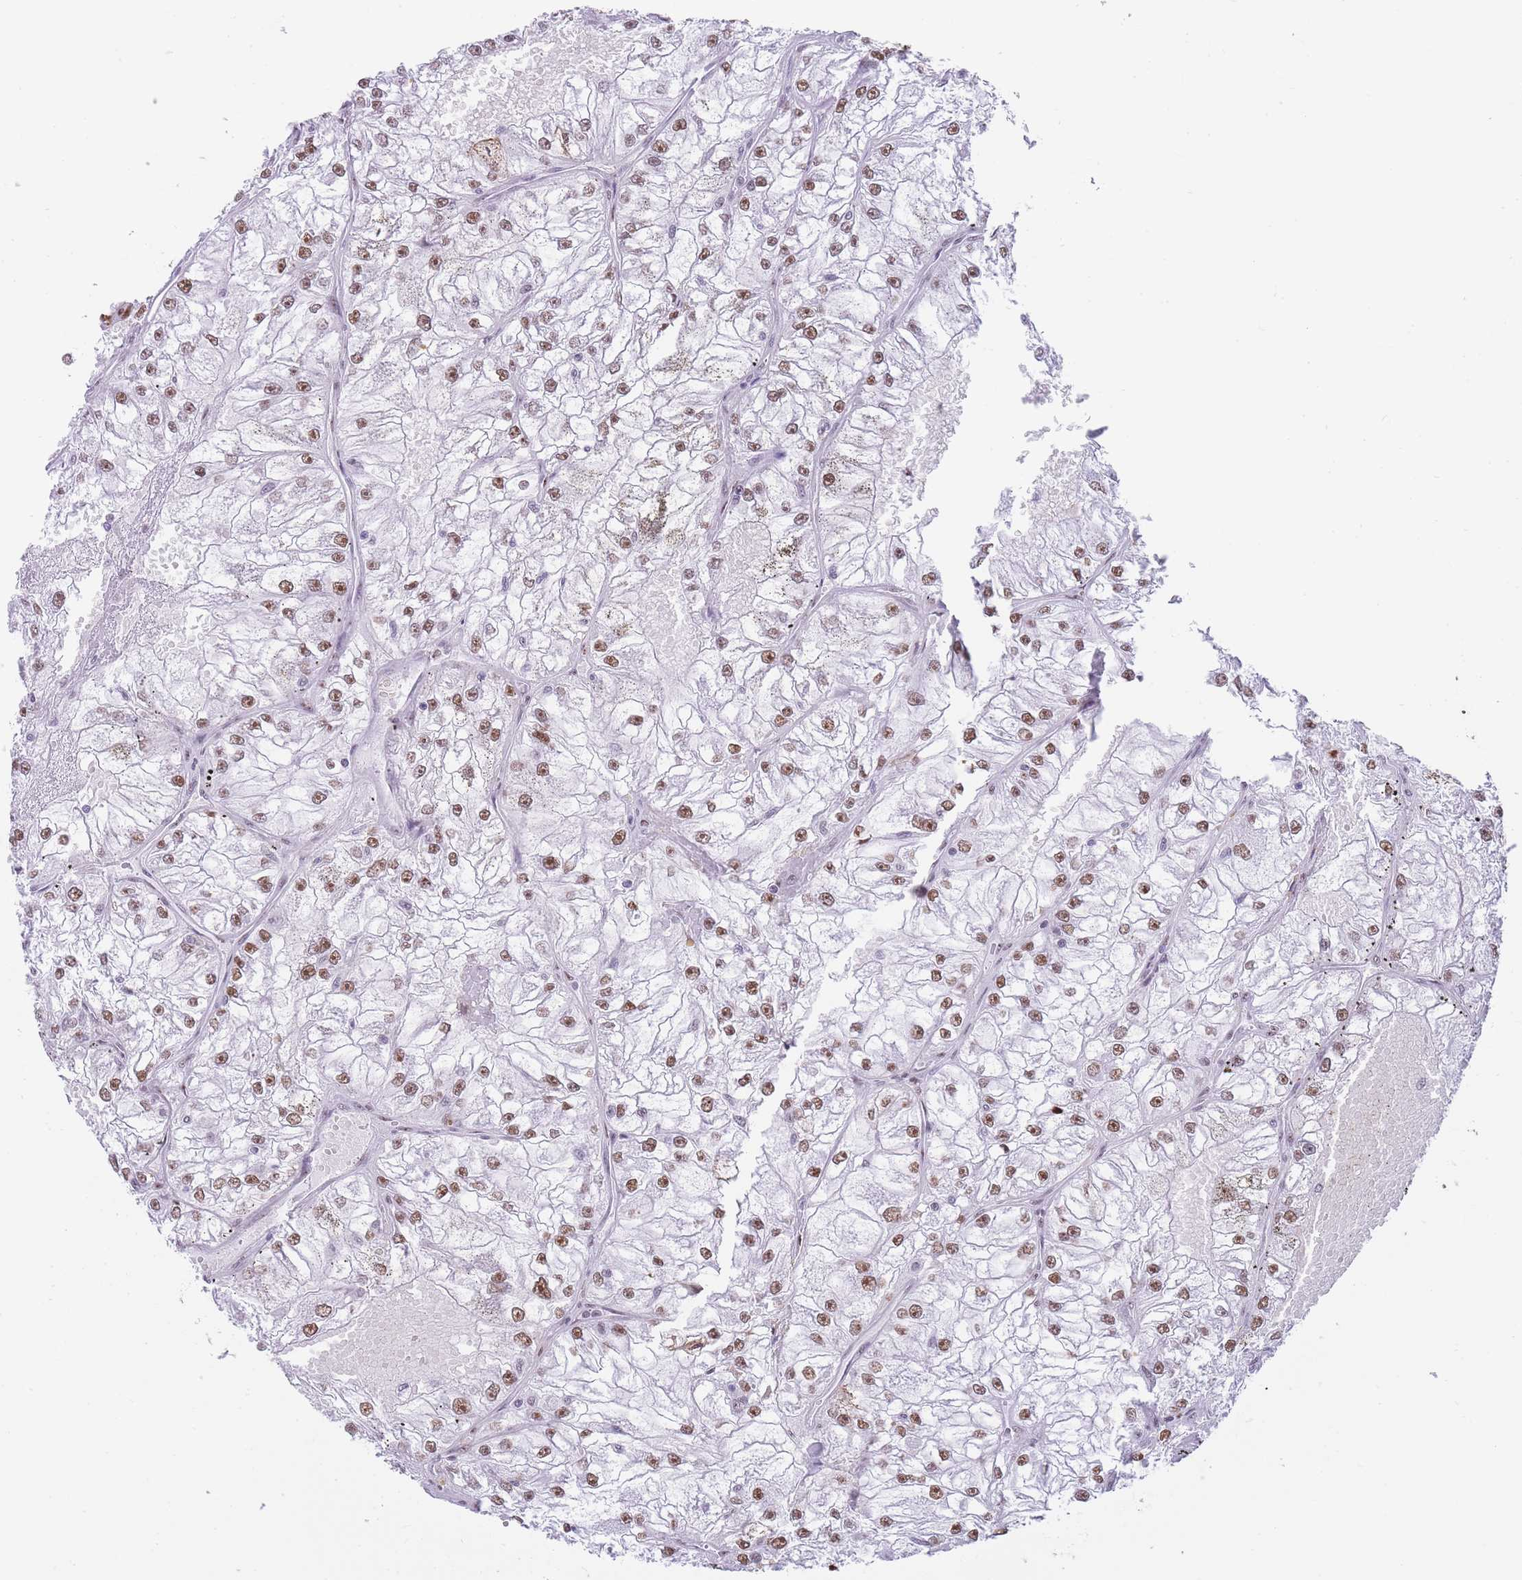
{"staining": {"intensity": "moderate", "quantity": ">75%", "location": "nuclear"}, "tissue": "renal cancer", "cell_type": "Tumor cells", "image_type": "cancer", "snomed": [{"axis": "morphology", "description": "Adenocarcinoma, NOS"}, {"axis": "topography", "description": "Kidney"}], "caption": "Human adenocarcinoma (renal) stained with a brown dye exhibits moderate nuclear positive positivity in about >75% of tumor cells.", "gene": "EVC2", "patient": {"sex": "female", "age": 72}}